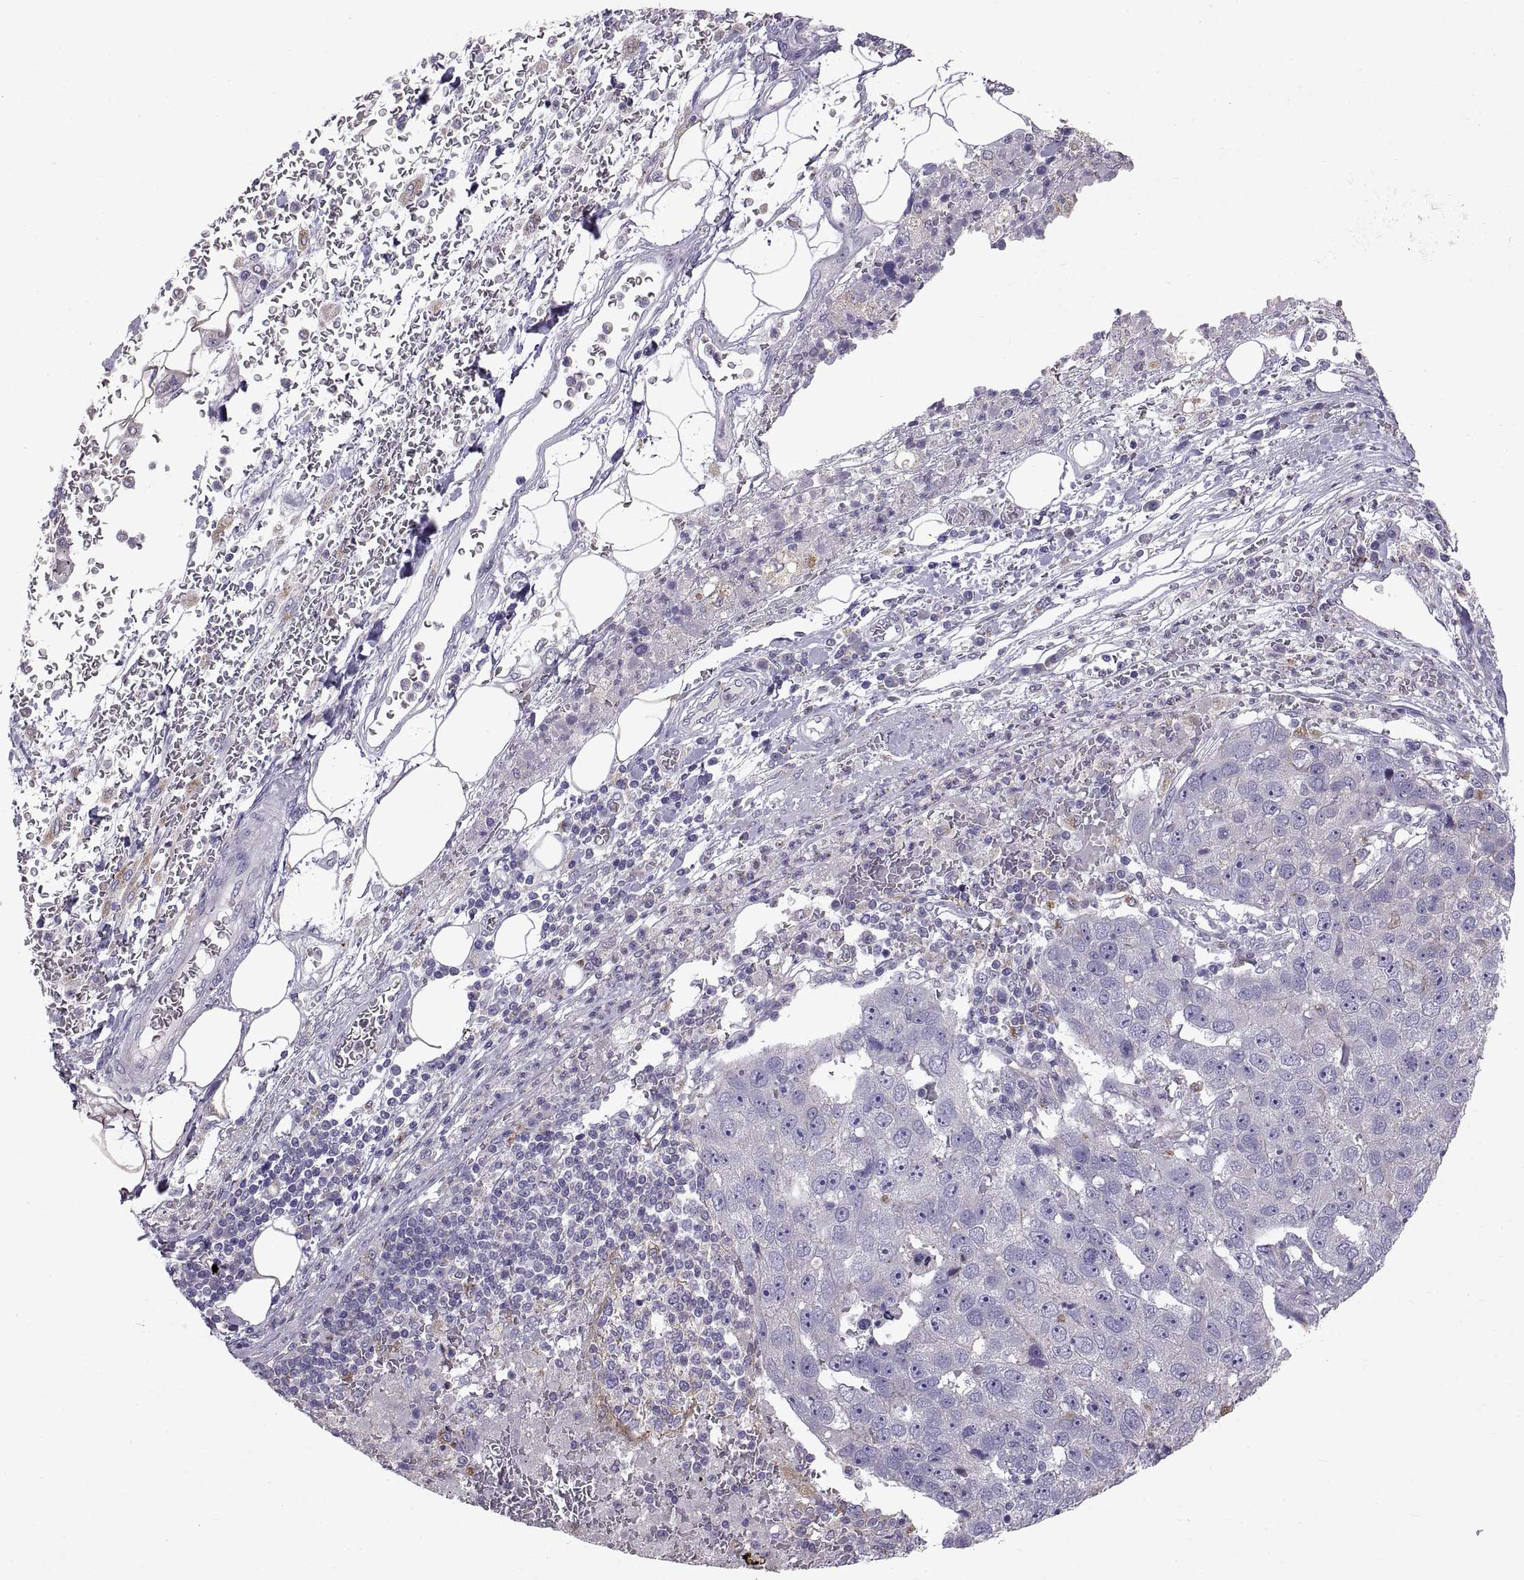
{"staining": {"intensity": "negative", "quantity": "none", "location": "none"}, "tissue": "pancreatic cancer", "cell_type": "Tumor cells", "image_type": "cancer", "snomed": [{"axis": "morphology", "description": "Adenocarcinoma, NOS"}, {"axis": "topography", "description": "Pancreas"}], "caption": "Tumor cells show no significant staining in adenocarcinoma (pancreatic).", "gene": "ARSL", "patient": {"sex": "female", "age": 61}}